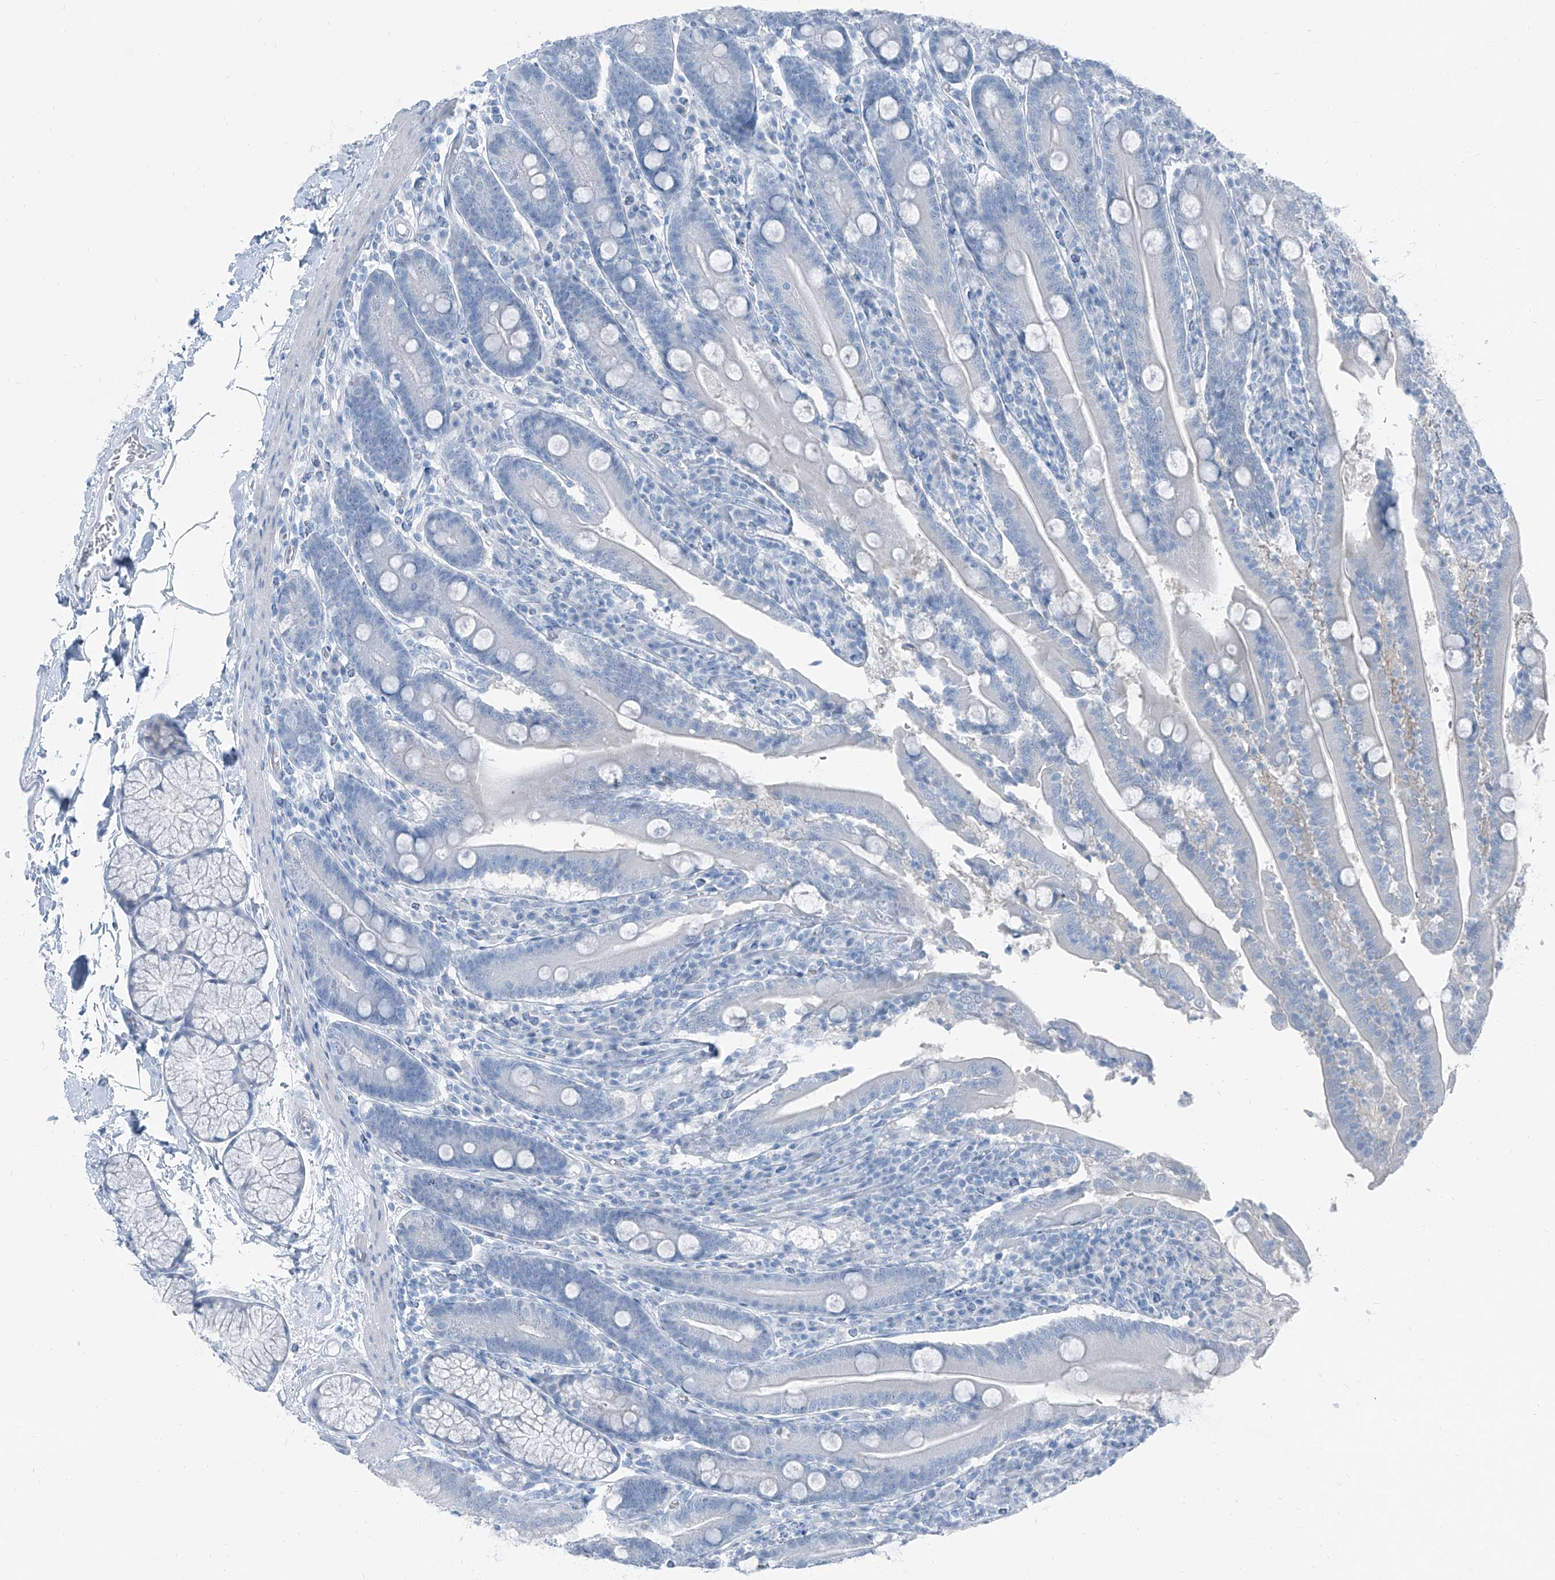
{"staining": {"intensity": "negative", "quantity": "none", "location": "none"}, "tissue": "duodenum", "cell_type": "Glandular cells", "image_type": "normal", "snomed": [{"axis": "morphology", "description": "Normal tissue, NOS"}, {"axis": "topography", "description": "Duodenum"}], "caption": "High power microscopy histopathology image of an immunohistochemistry histopathology image of normal duodenum, revealing no significant staining in glandular cells.", "gene": "RGN", "patient": {"sex": "male", "age": 35}}